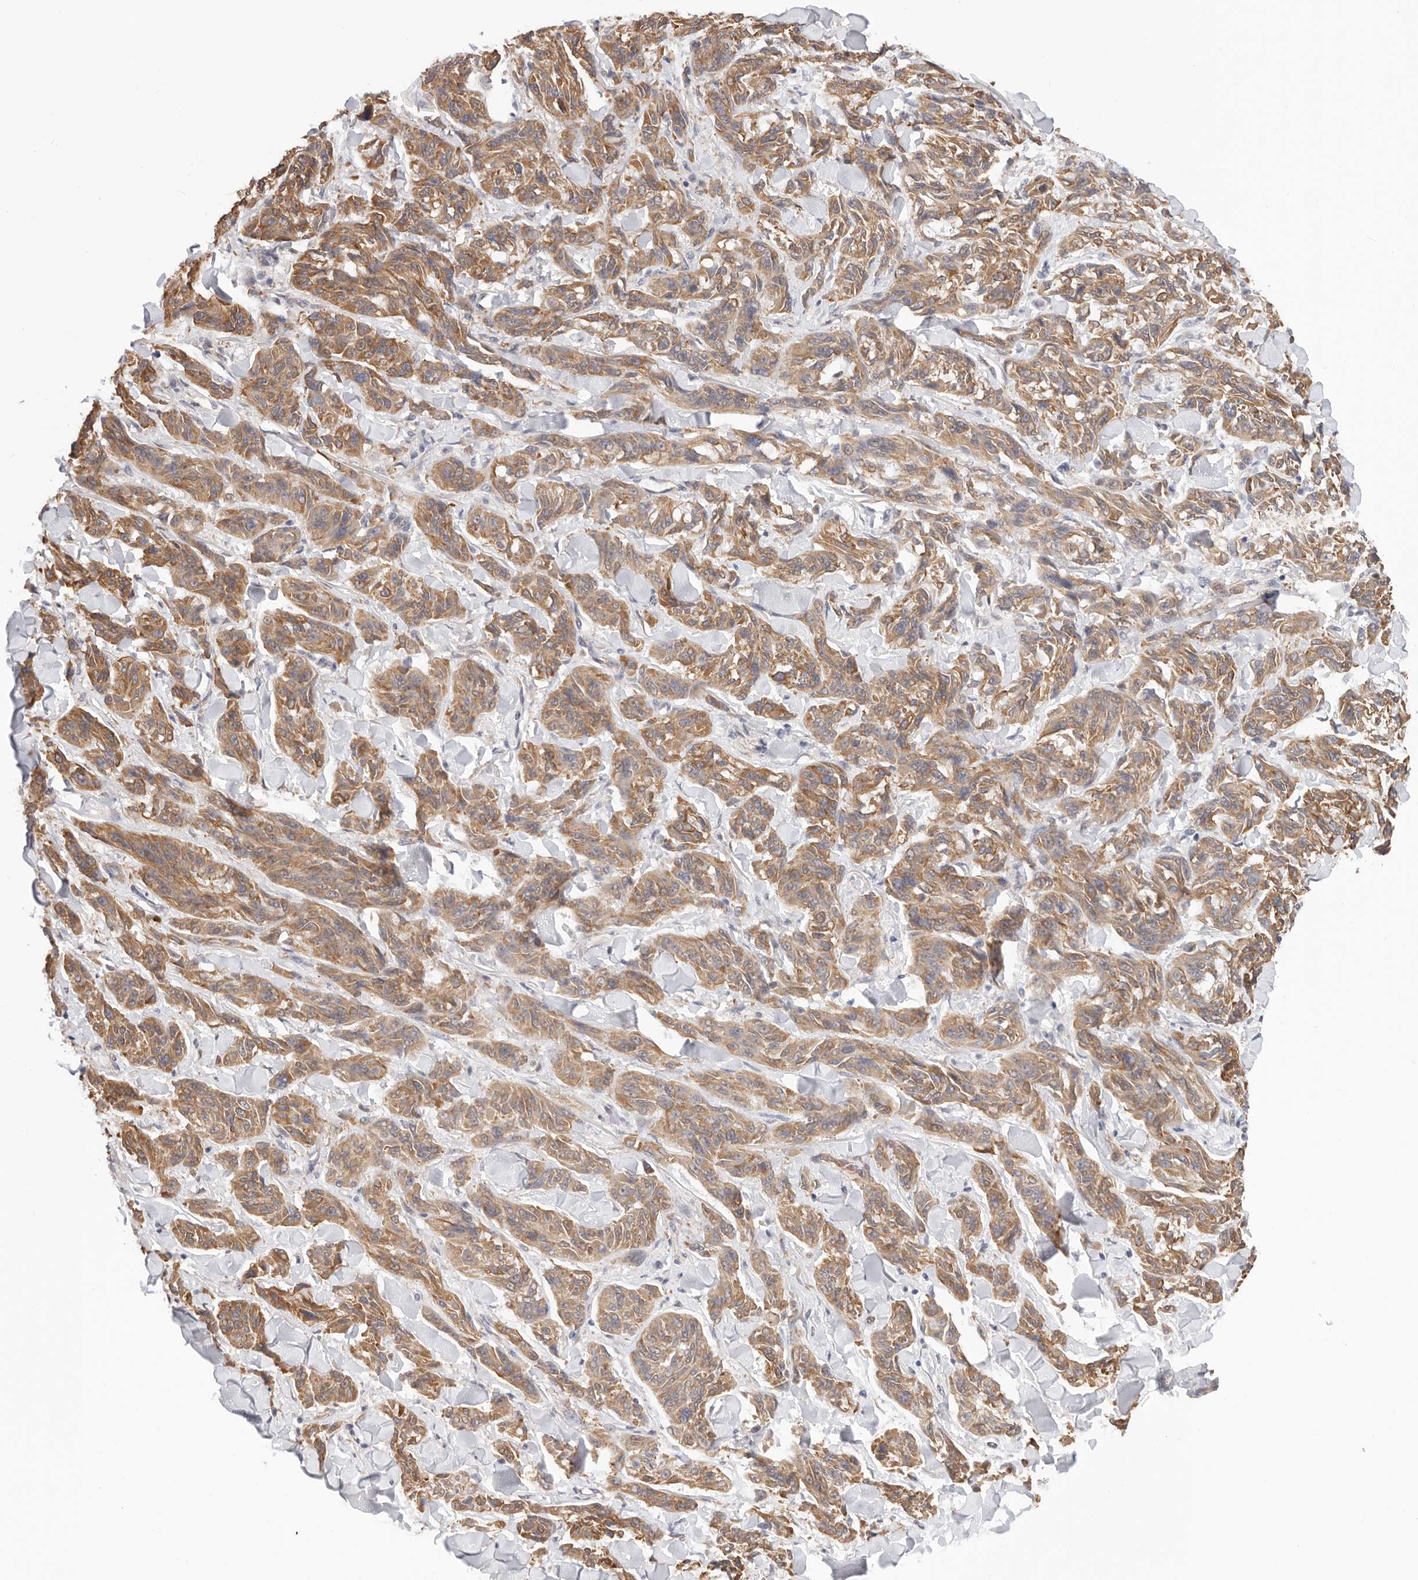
{"staining": {"intensity": "moderate", "quantity": ">75%", "location": "cytoplasmic/membranous"}, "tissue": "melanoma", "cell_type": "Tumor cells", "image_type": "cancer", "snomed": [{"axis": "morphology", "description": "Malignant melanoma, NOS"}, {"axis": "topography", "description": "Skin"}], "caption": "High-magnification brightfield microscopy of malignant melanoma stained with DAB (3,3'-diaminobenzidine) (brown) and counterstained with hematoxylin (blue). tumor cells exhibit moderate cytoplasmic/membranous expression is identified in approximately>75% of cells.", "gene": "AFDN", "patient": {"sex": "male", "age": 53}}